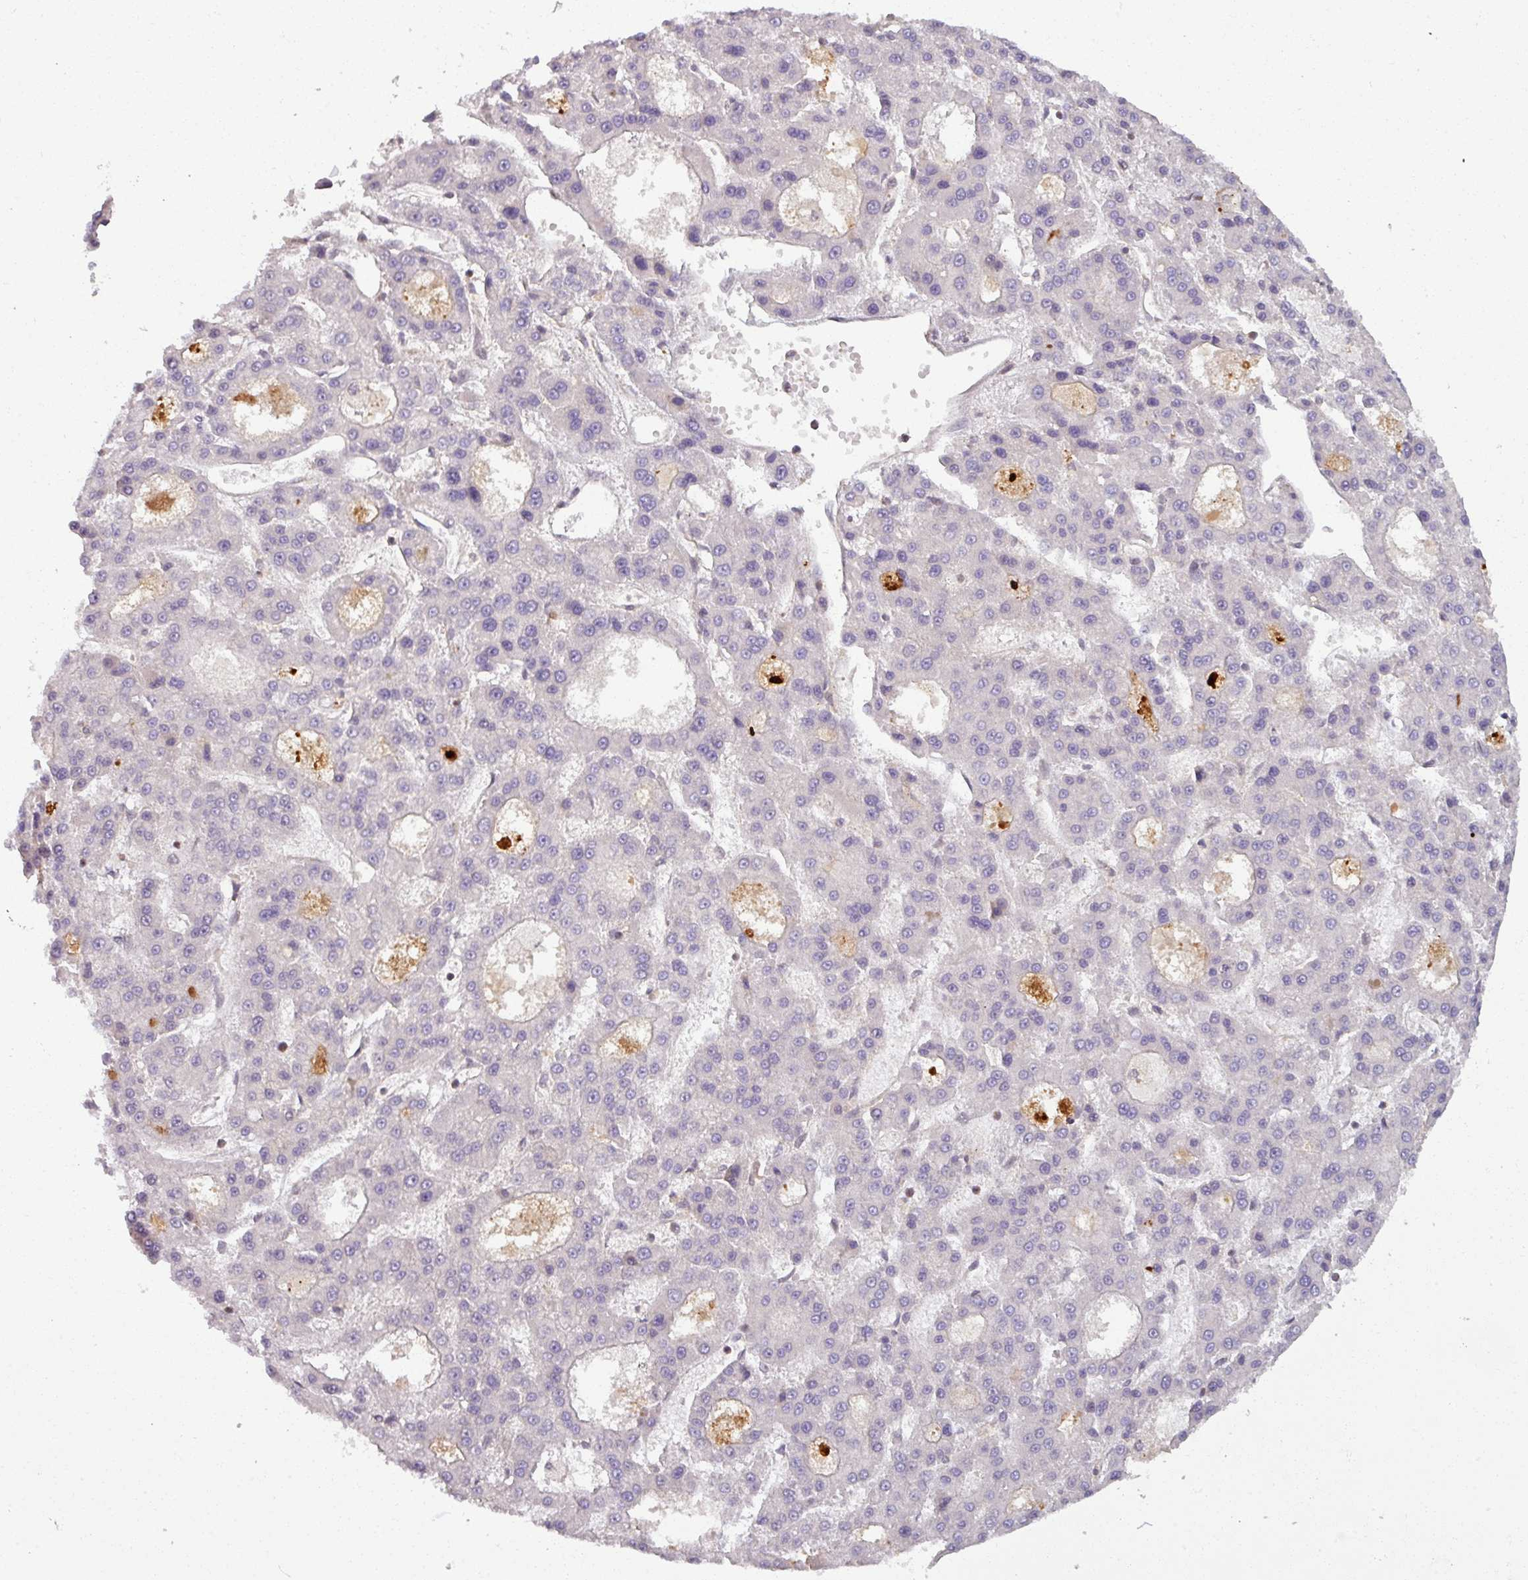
{"staining": {"intensity": "negative", "quantity": "none", "location": "none"}, "tissue": "liver cancer", "cell_type": "Tumor cells", "image_type": "cancer", "snomed": [{"axis": "morphology", "description": "Carcinoma, Hepatocellular, NOS"}, {"axis": "topography", "description": "Liver"}], "caption": "DAB (3,3'-diaminobenzidine) immunohistochemical staining of hepatocellular carcinoma (liver) shows no significant expression in tumor cells.", "gene": "TUSC3", "patient": {"sex": "male", "age": 70}}